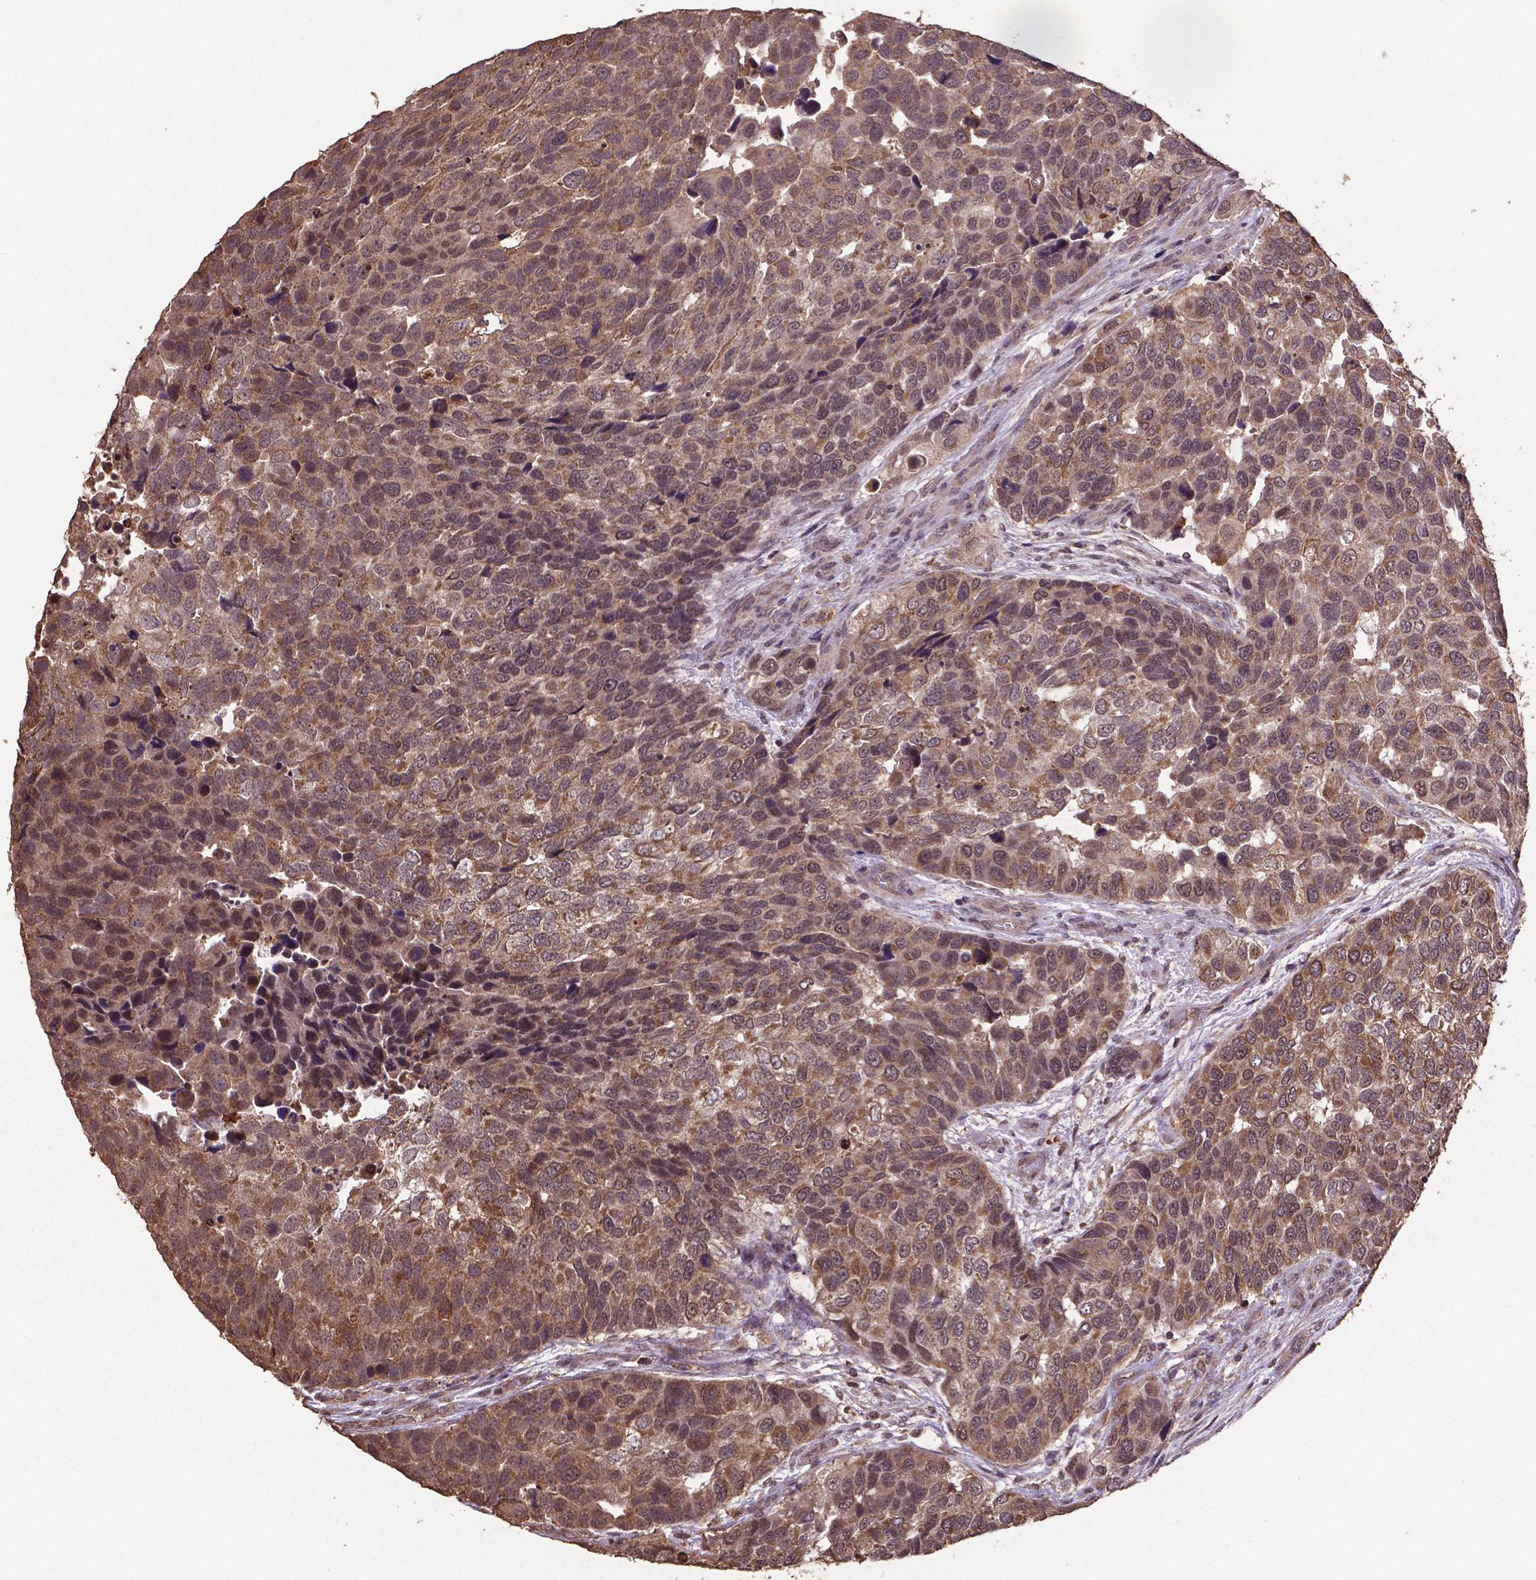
{"staining": {"intensity": "moderate", "quantity": ">75%", "location": "cytoplasmic/membranous,nuclear"}, "tissue": "urothelial cancer", "cell_type": "Tumor cells", "image_type": "cancer", "snomed": [{"axis": "morphology", "description": "Urothelial carcinoma, High grade"}, {"axis": "topography", "description": "Urinary bladder"}], "caption": "Protein staining of high-grade urothelial carcinoma tissue demonstrates moderate cytoplasmic/membranous and nuclear staining in about >75% of tumor cells.", "gene": "DCAF1", "patient": {"sex": "male", "age": 60}}